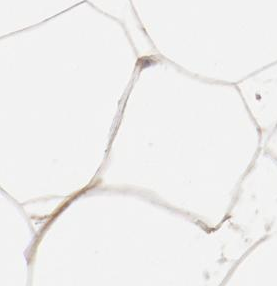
{"staining": {"intensity": "negative", "quantity": "none", "location": "none"}, "tissue": "adipose tissue", "cell_type": "Adipocytes", "image_type": "normal", "snomed": [{"axis": "morphology", "description": "Normal tissue, NOS"}, {"axis": "morphology", "description": "Duct carcinoma"}, {"axis": "topography", "description": "Breast"}, {"axis": "topography", "description": "Adipose tissue"}], "caption": "High power microscopy micrograph of an IHC histopathology image of unremarkable adipose tissue, revealing no significant positivity in adipocytes.", "gene": "ILK", "patient": {"sex": "female", "age": 37}}